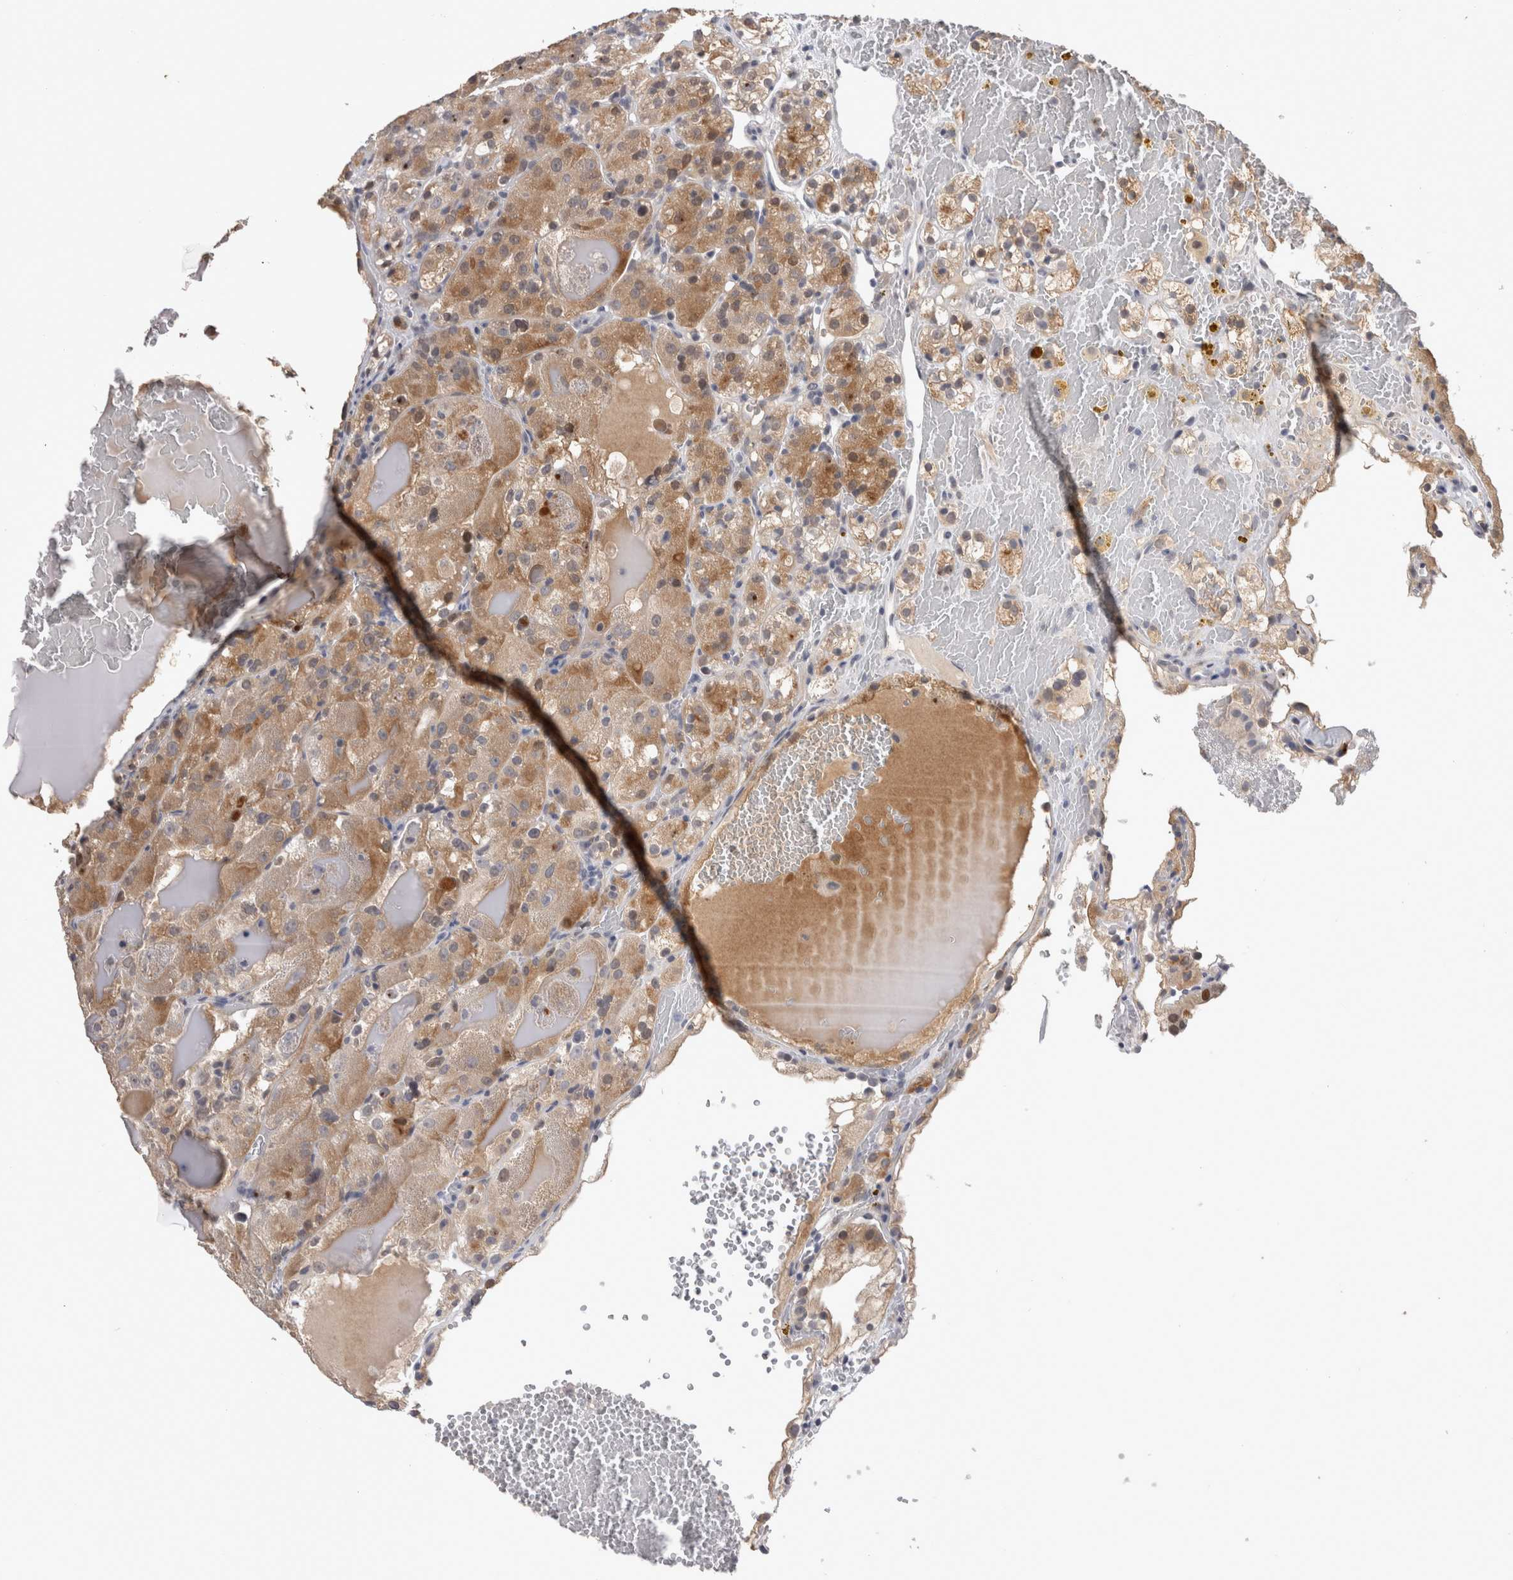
{"staining": {"intensity": "moderate", "quantity": "25%-75%", "location": "cytoplasmic/membranous"}, "tissue": "renal cancer", "cell_type": "Tumor cells", "image_type": "cancer", "snomed": [{"axis": "morphology", "description": "Normal tissue, NOS"}, {"axis": "morphology", "description": "Adenocarcinoma, NOS"}, {"axis": "topography", "description": "Kidney"}], "caption": "This histopathology image demonstrates renal cancer (adenocarcinoma) stained with immunohistochemistry to label a protein in brown. The cytoplasmic/membranous of tumor cells show moderate positivity for the protein. Nuclei are counter-stained blue.", "gene": "CRYBG1", "patient": {"sex": "male", "age": 61}}